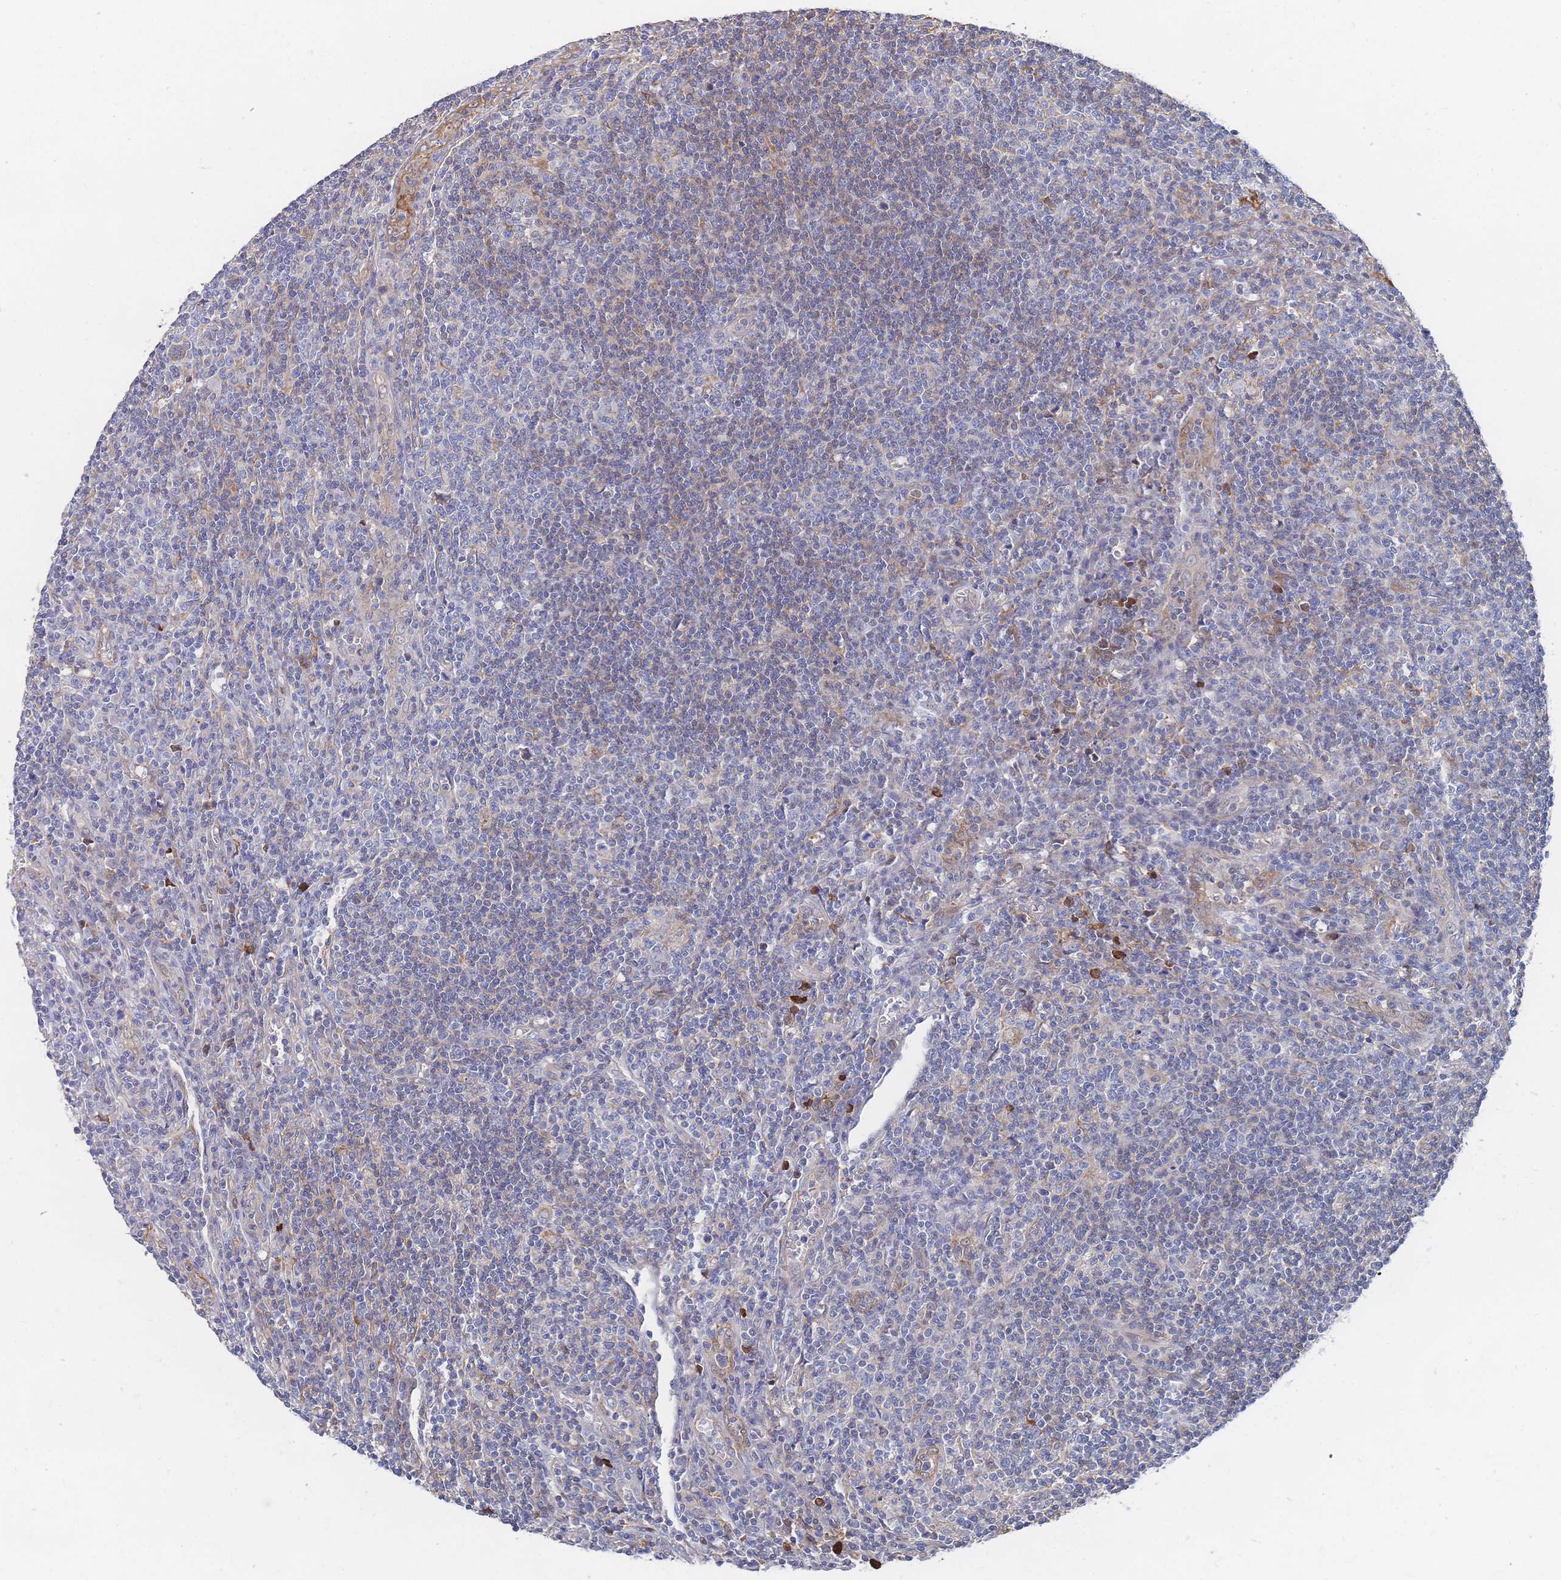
{"staining": {"intensity": "negative", "quantity": "none", "location": "none"}, "tissue": "lymphoma", "cell_type": "Tumor cells", "image_type": "cancer", "snomed": [{"axis": "morphology", "description": "Hodgkin's disease, NOS"}, {"axis": "topography", "description": "Lymph node"}], "caption": "An immunohistochemistry image of Hodgkin's disease is shown. There is no staining in tumor cells of Hodgkin's disease.", "gene": "G6PC1", "patient": {"sex": "male", "age": 83}}